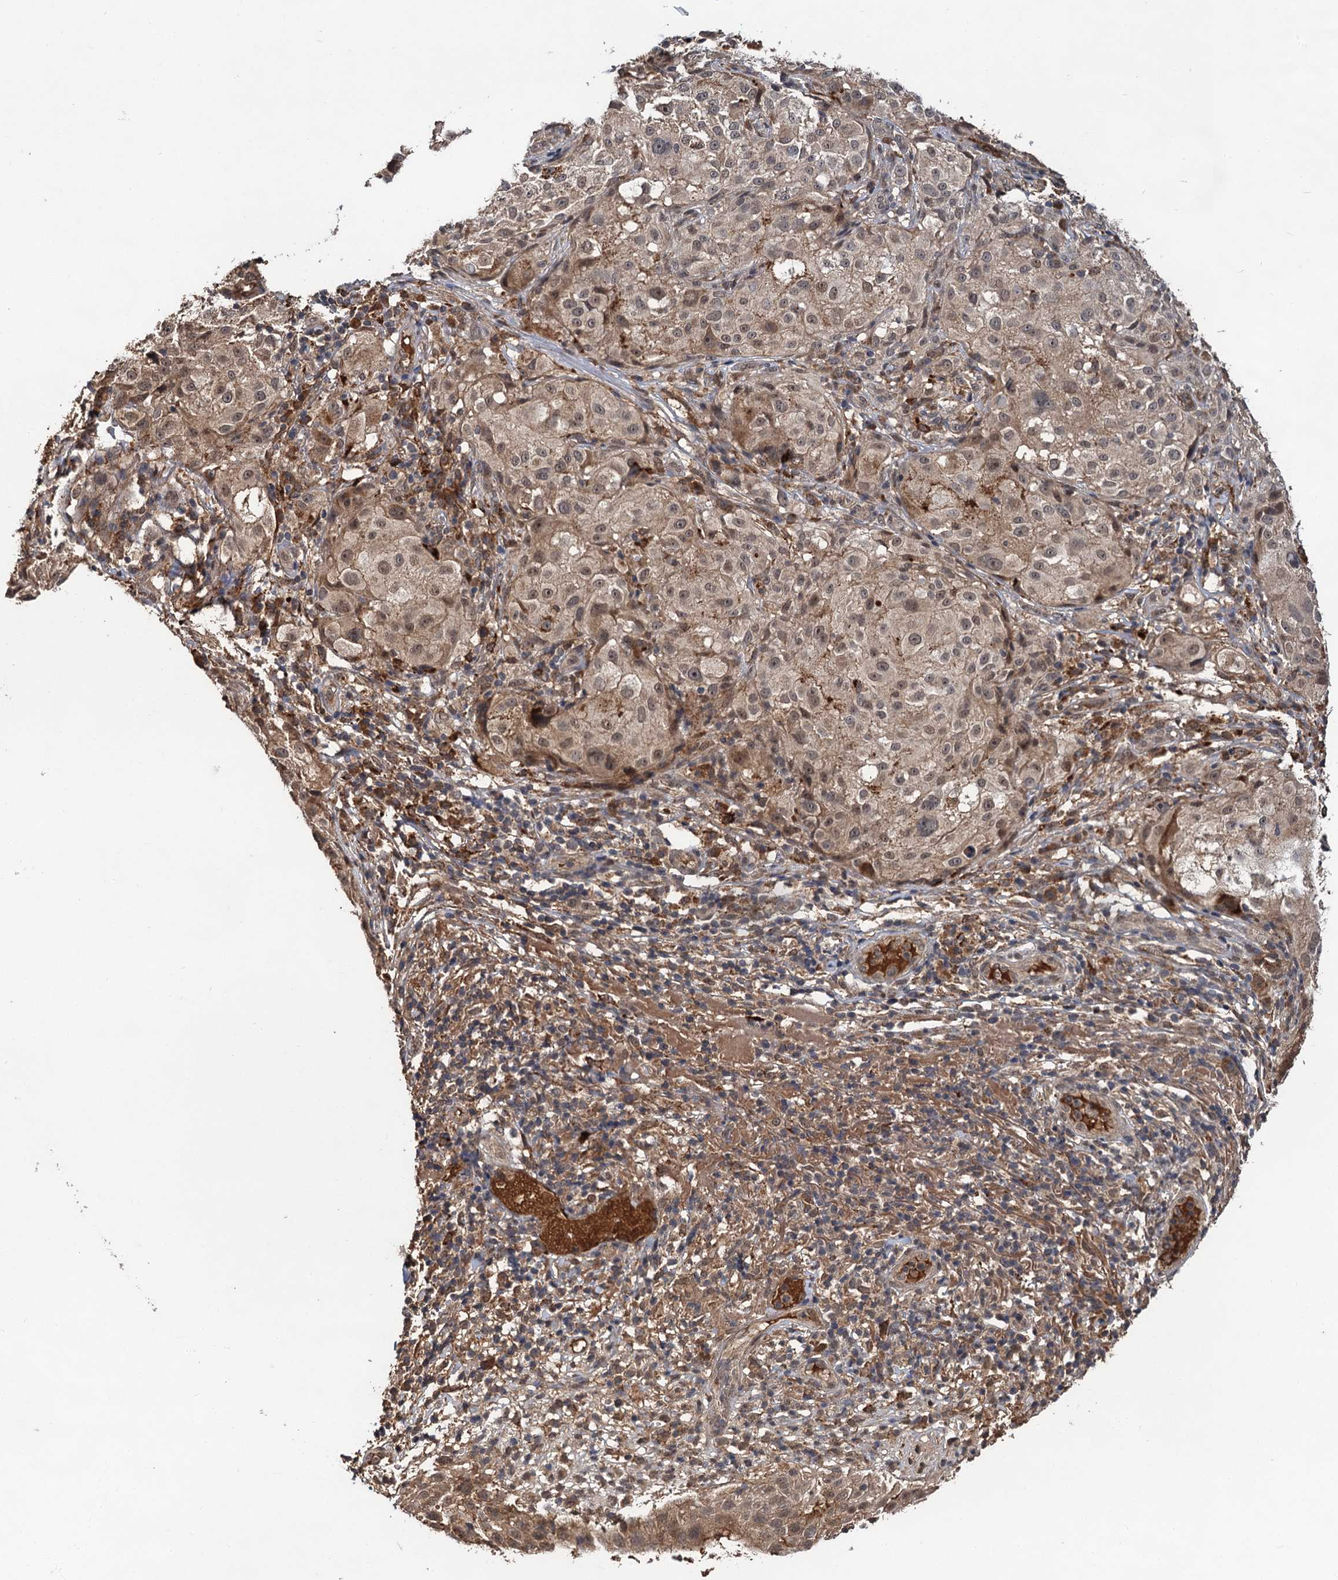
{"staining": {"intensity": "weak", "quantity": "25%-75%", "location": "cytoplasmic/membranous,nuclear"}, "tissue": "melanoma", "cell_type": "Tumor cells", "image_type": "cancer", "snomed": [{"axis": "morphology", "description": "Necrosis, NOS"}, {"axis": "morphology", "description": "Malignant melanoma, NOS"}, {"axis": "topography", "description": "Skin"}], "caption": "Melanoma tissue shows weak cytoplasmic/membranous and nuclear staining in about 25%-75% of tumor cells, visualized by immunohistochemistry. The staining is performed using DAB (3,3'-diaminobenzidine) brown chromogen to label protein expression. The nuclei are counter-stained blue using hematoxylin.", "gene": "MBD6", "patient": {"sex": "female", "age": 87}}